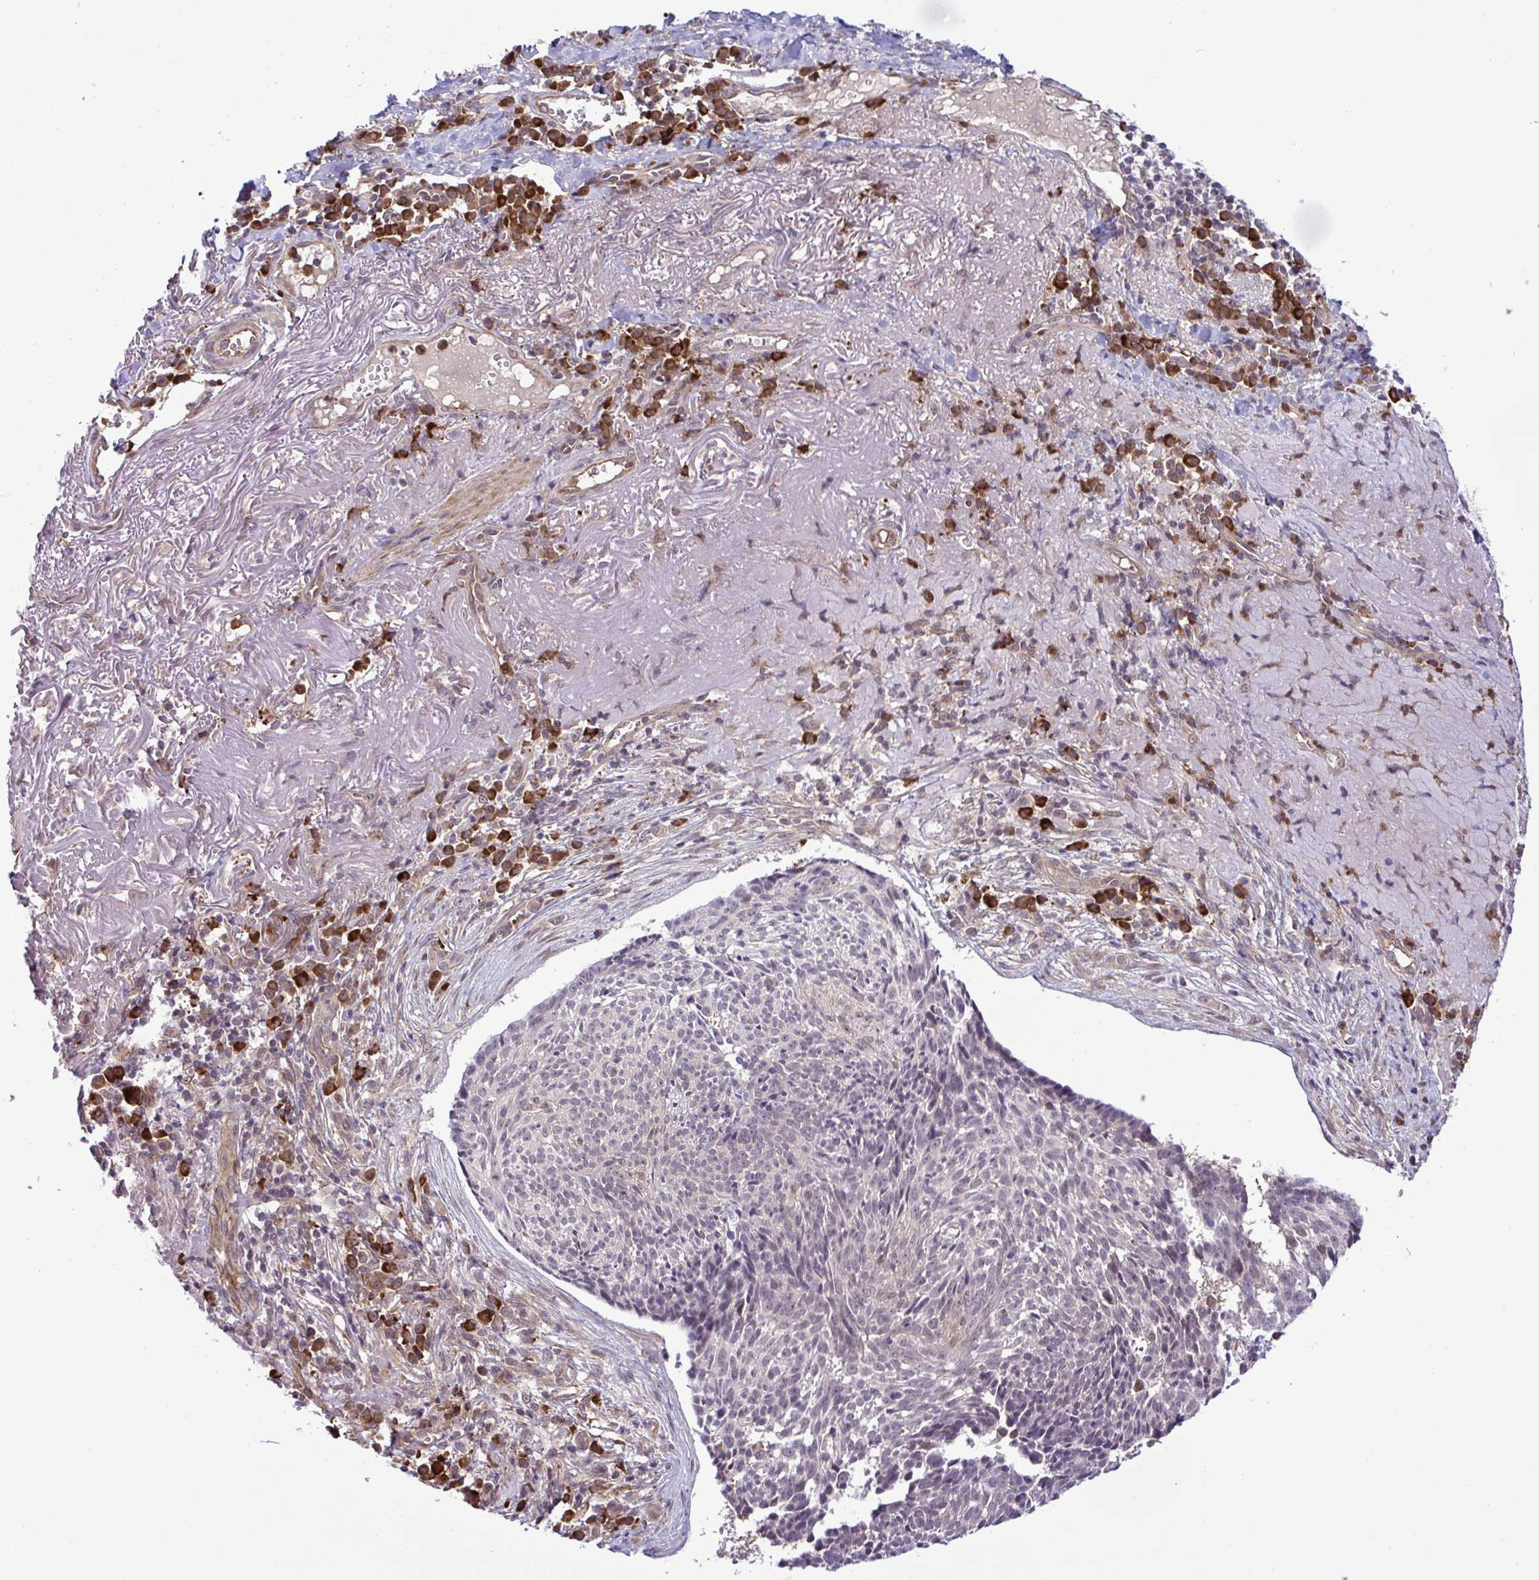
{"staining": {"intensity": "negative", "quantity": "none", "location": "none"}, "tissue": "skin cancer", "cell_type": "Tumor cells", "image_type": "cancer", "snomed": [{"axis": "morphology", "description": "Basal cell carcinoma"}, {"axis": "topography", "description": "Skin"}, {"axis": "topography", "description": "Skin of face"}], "caption": "Protein analysis of skin cancer (basal cell carcinoma) exhibits no significant positivity in tumor cells.", "gene": "CMPK1", "patient": {"sex": "female", "age": 95}}